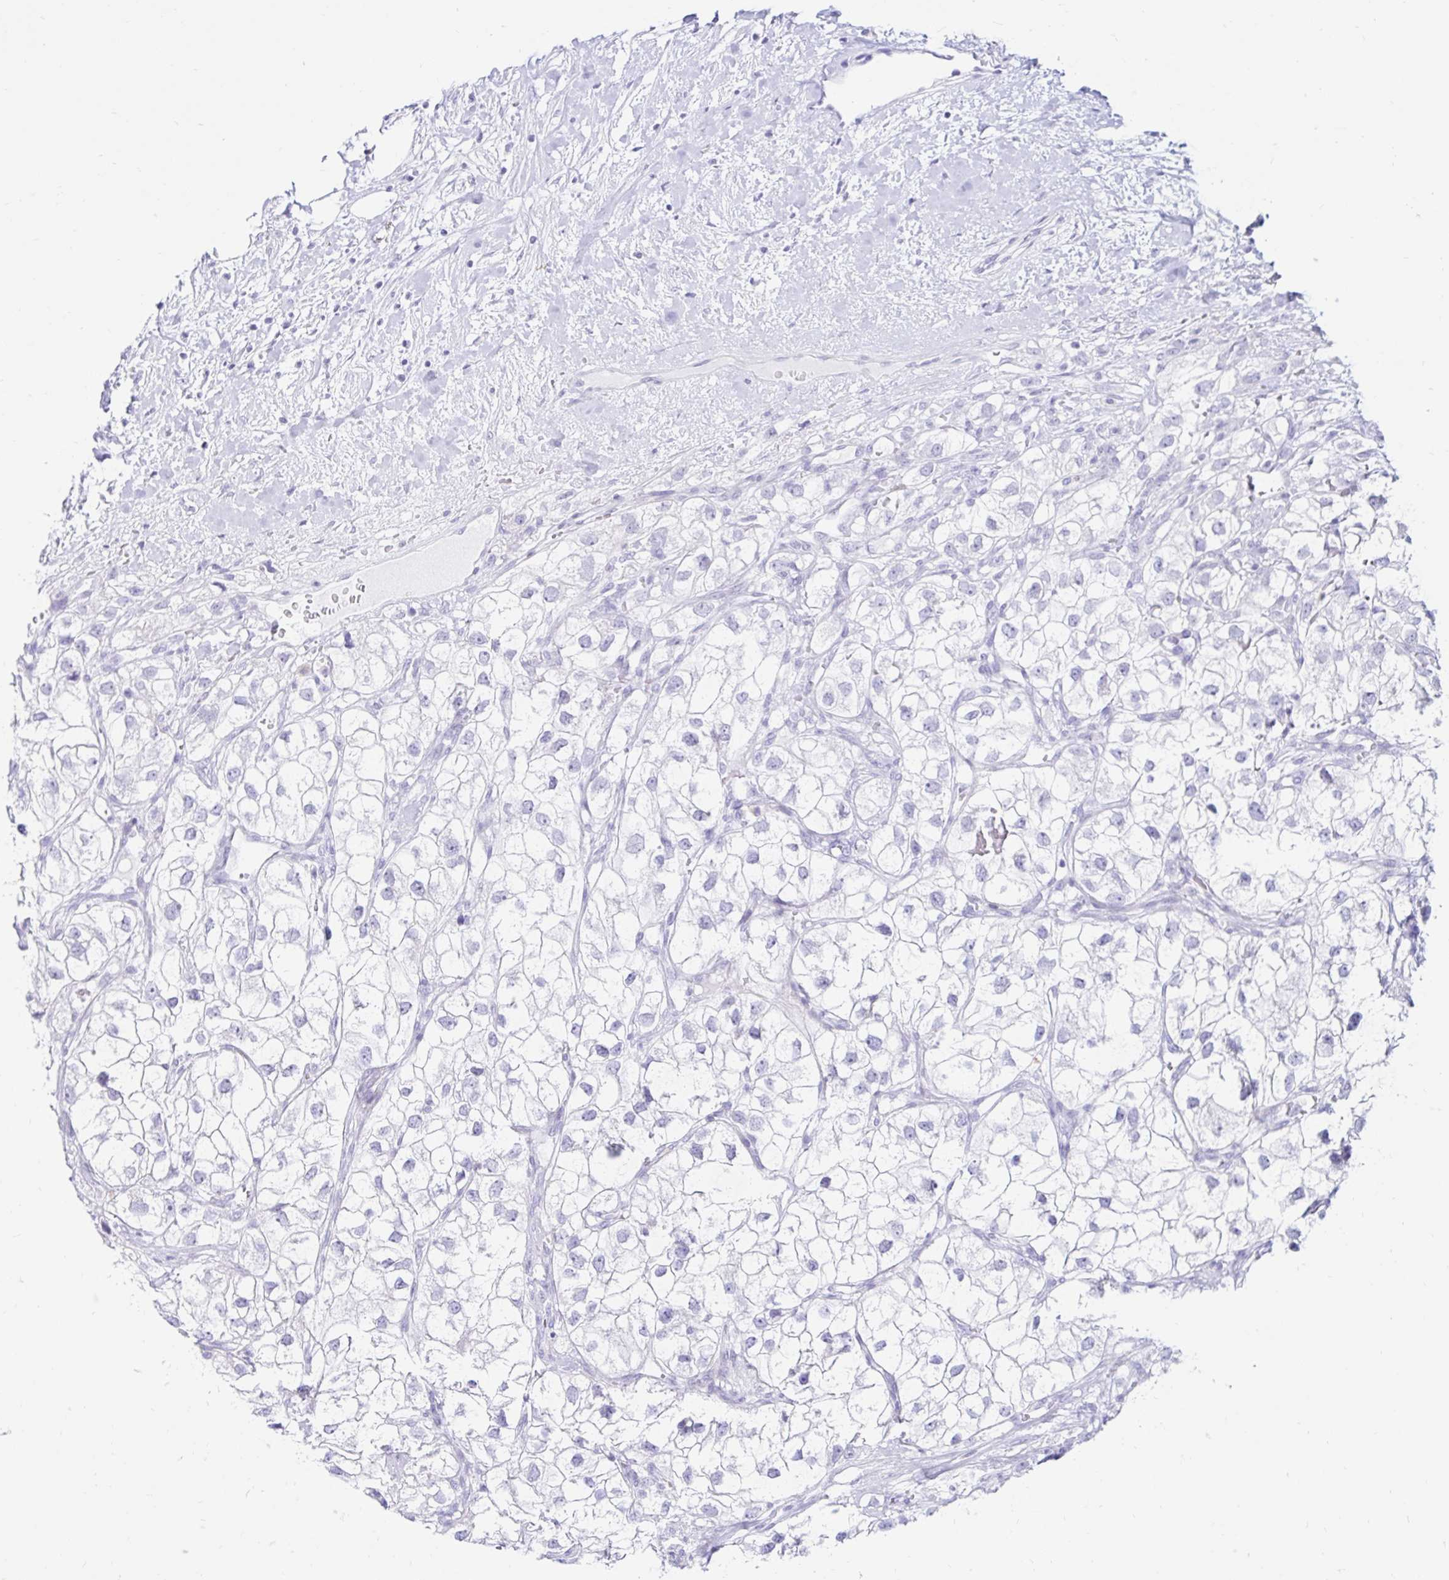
{"staining": {"intensity": "negative", "quantity": "none", "location": "none"}, "tissue": "renal cancer", "cell_type": "Tumor cells", "image_type": "cancer", "snomed": [{"axis": "morphology", "description": "Adenocarcinoma, NOS"}, {"axis": "topography", "description": "Kidney"}], "caption": "A histopathology image of human adenocarcinoma (renal) is negative for staining in tumor cells.", "gene": "BEST1", "patient": {"sex": "male", "age": 59}}